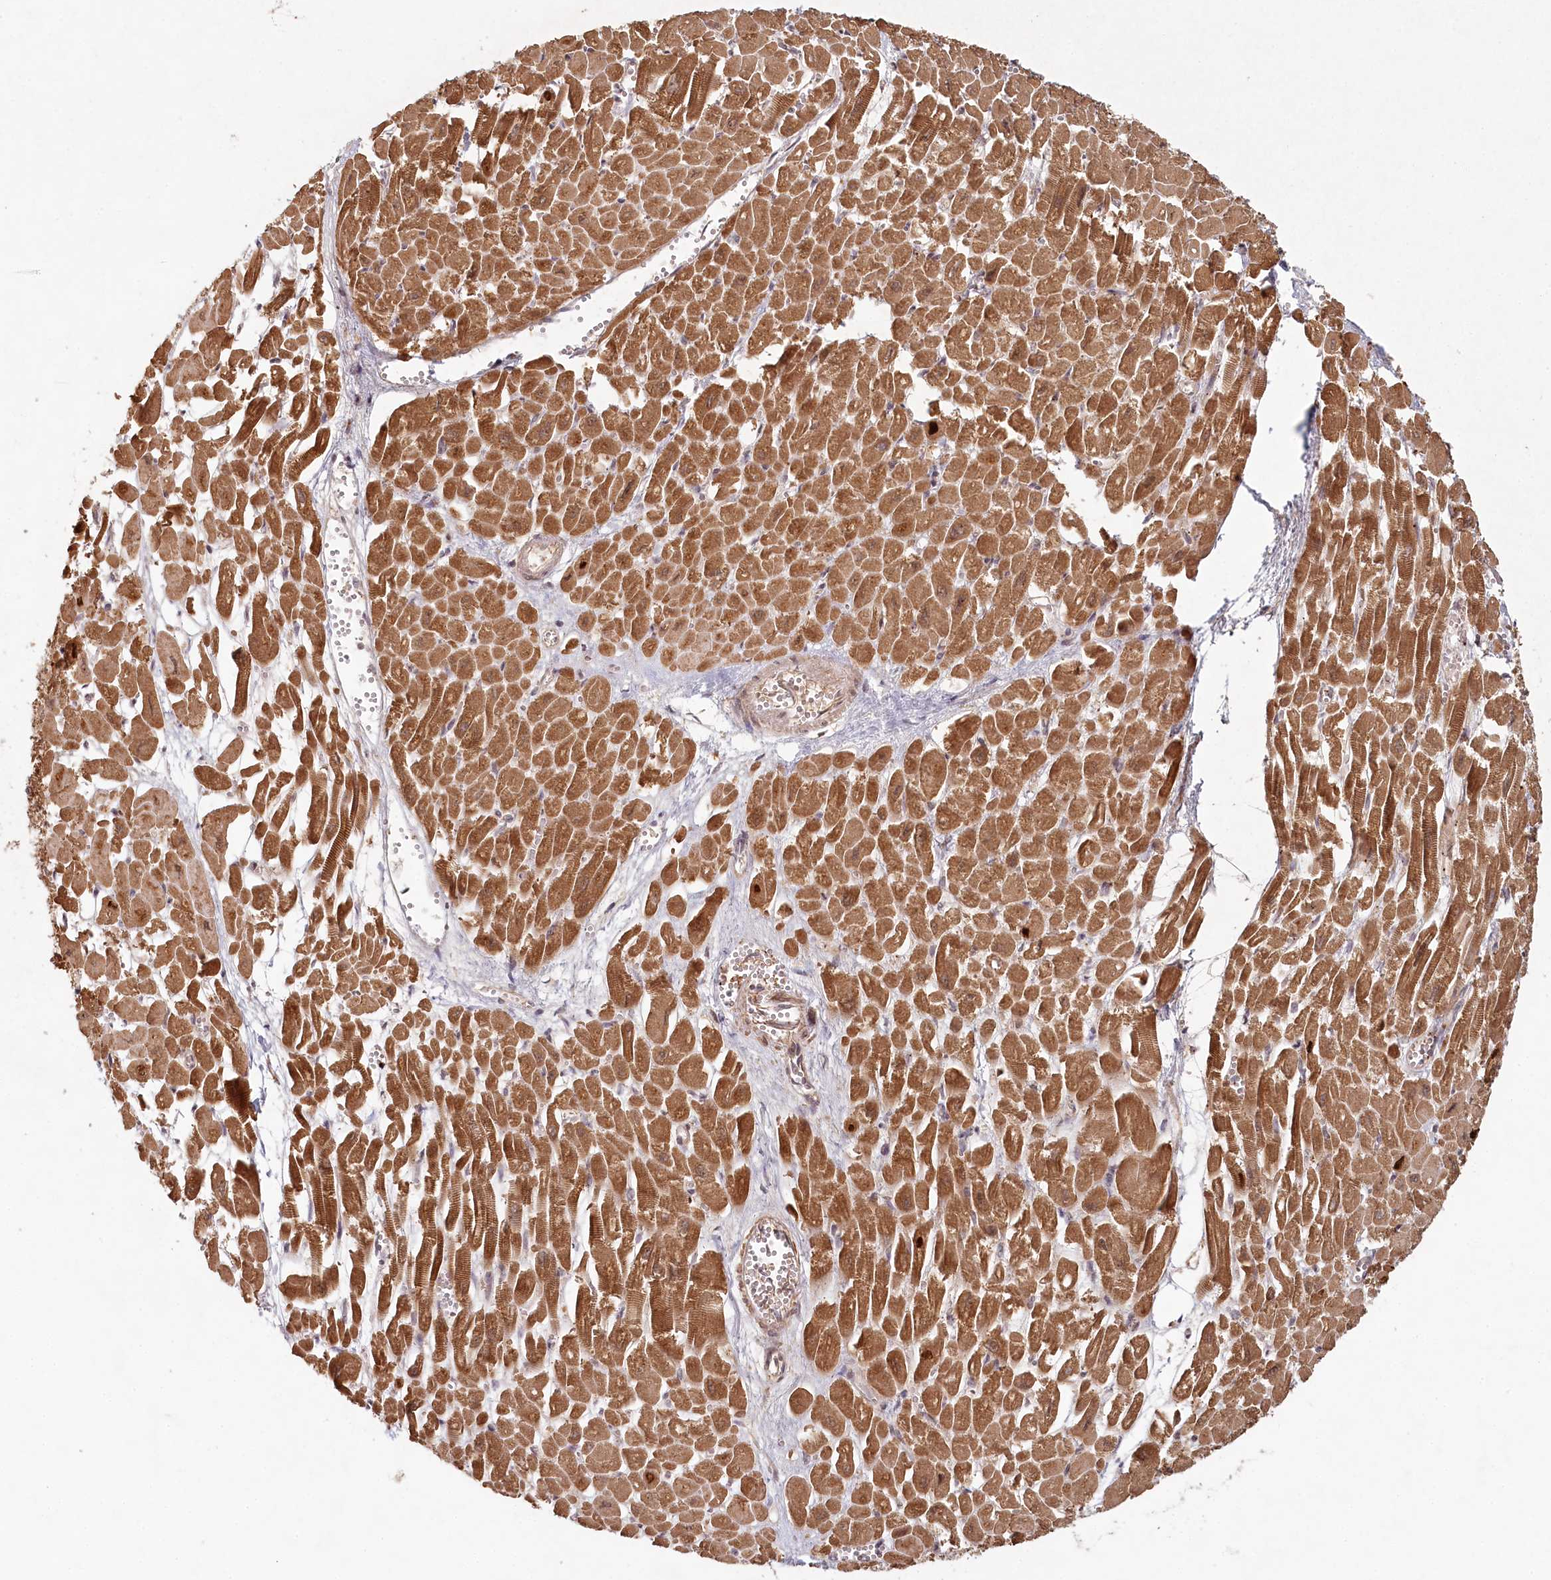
{"staining": {"intensity": "strong", "quantity": ">75%", "location": "cytoplasmic/membranous"}, "tissue": "heart muscle", "cell_type": "Cardiomyocytes", "image_type": "normal", "snomed": [{"axis": "morphology", "description": "Normal tissue, NOS"}, {"axis": "topography", "description": "Heart"}], "caption": "Immunohistochemical staining of unremarkable heart muscle exhibits strong cytoplasmic/membranous protein staining in about >75% of cardiomyocytes.", "gene": "WAPL", "patient": {"sex": "male", "age": 54}}